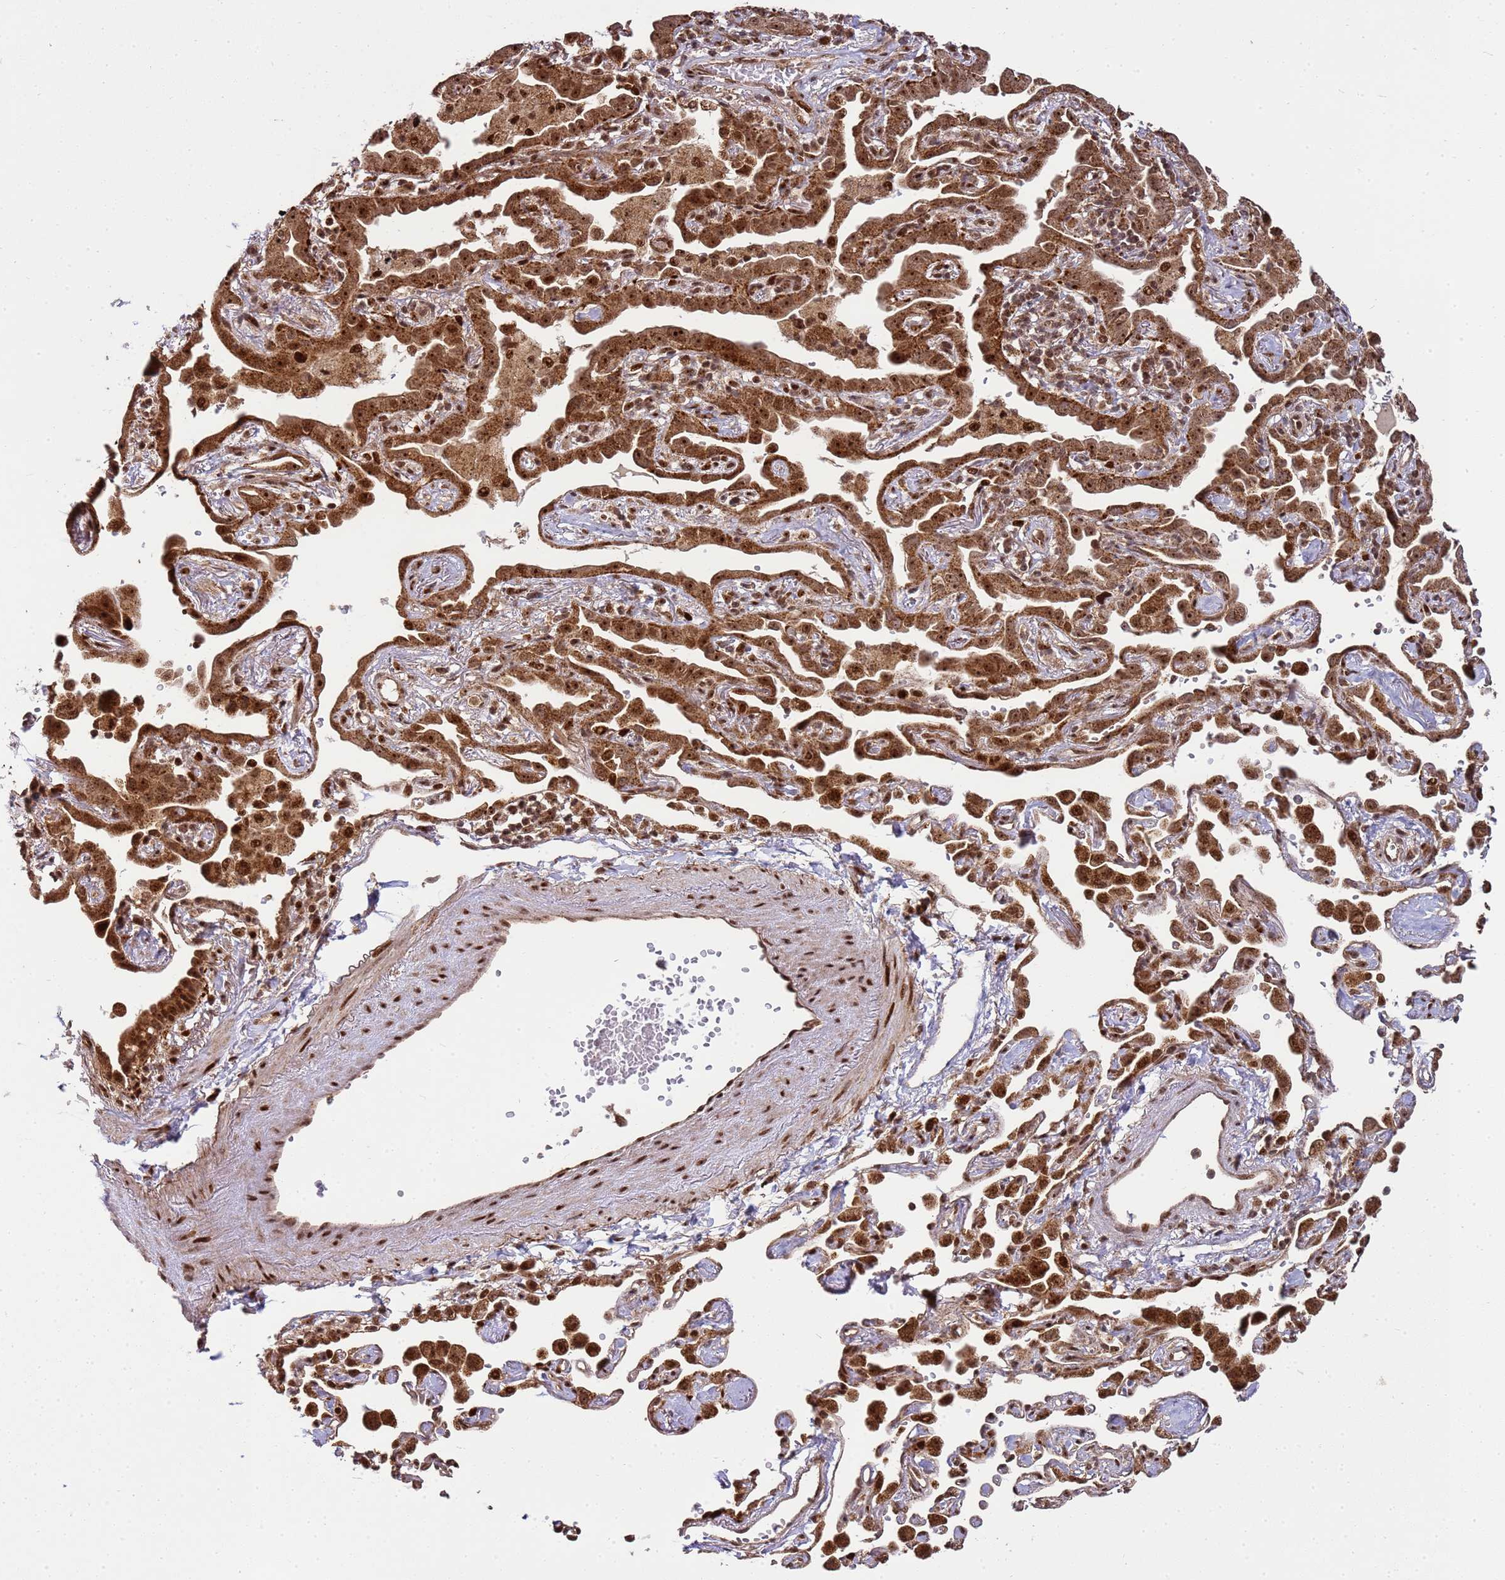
{"staining": {"intensity": "strong", "quantity": ">75%", "location": "cytoplasmic/membranous,nuclear"}, "tissue": "lung cancer", "cell_type": "Tumor cells", "image_type": "cancer", "snomed": [{"axis": "morphology", "description": "Adenocarcinoma, NOS"}, {"axis": "topography", "description": "Lung"}], "caption": "Immunohistochemical staining of human adenocarcinoma (lung) reveals high levels of strong cytoplasmic/membranous and nuclear expression in approximately >75% of tumor cells.", "gene": "PEX14", "patient": {"sex": "male", "age": 67}}